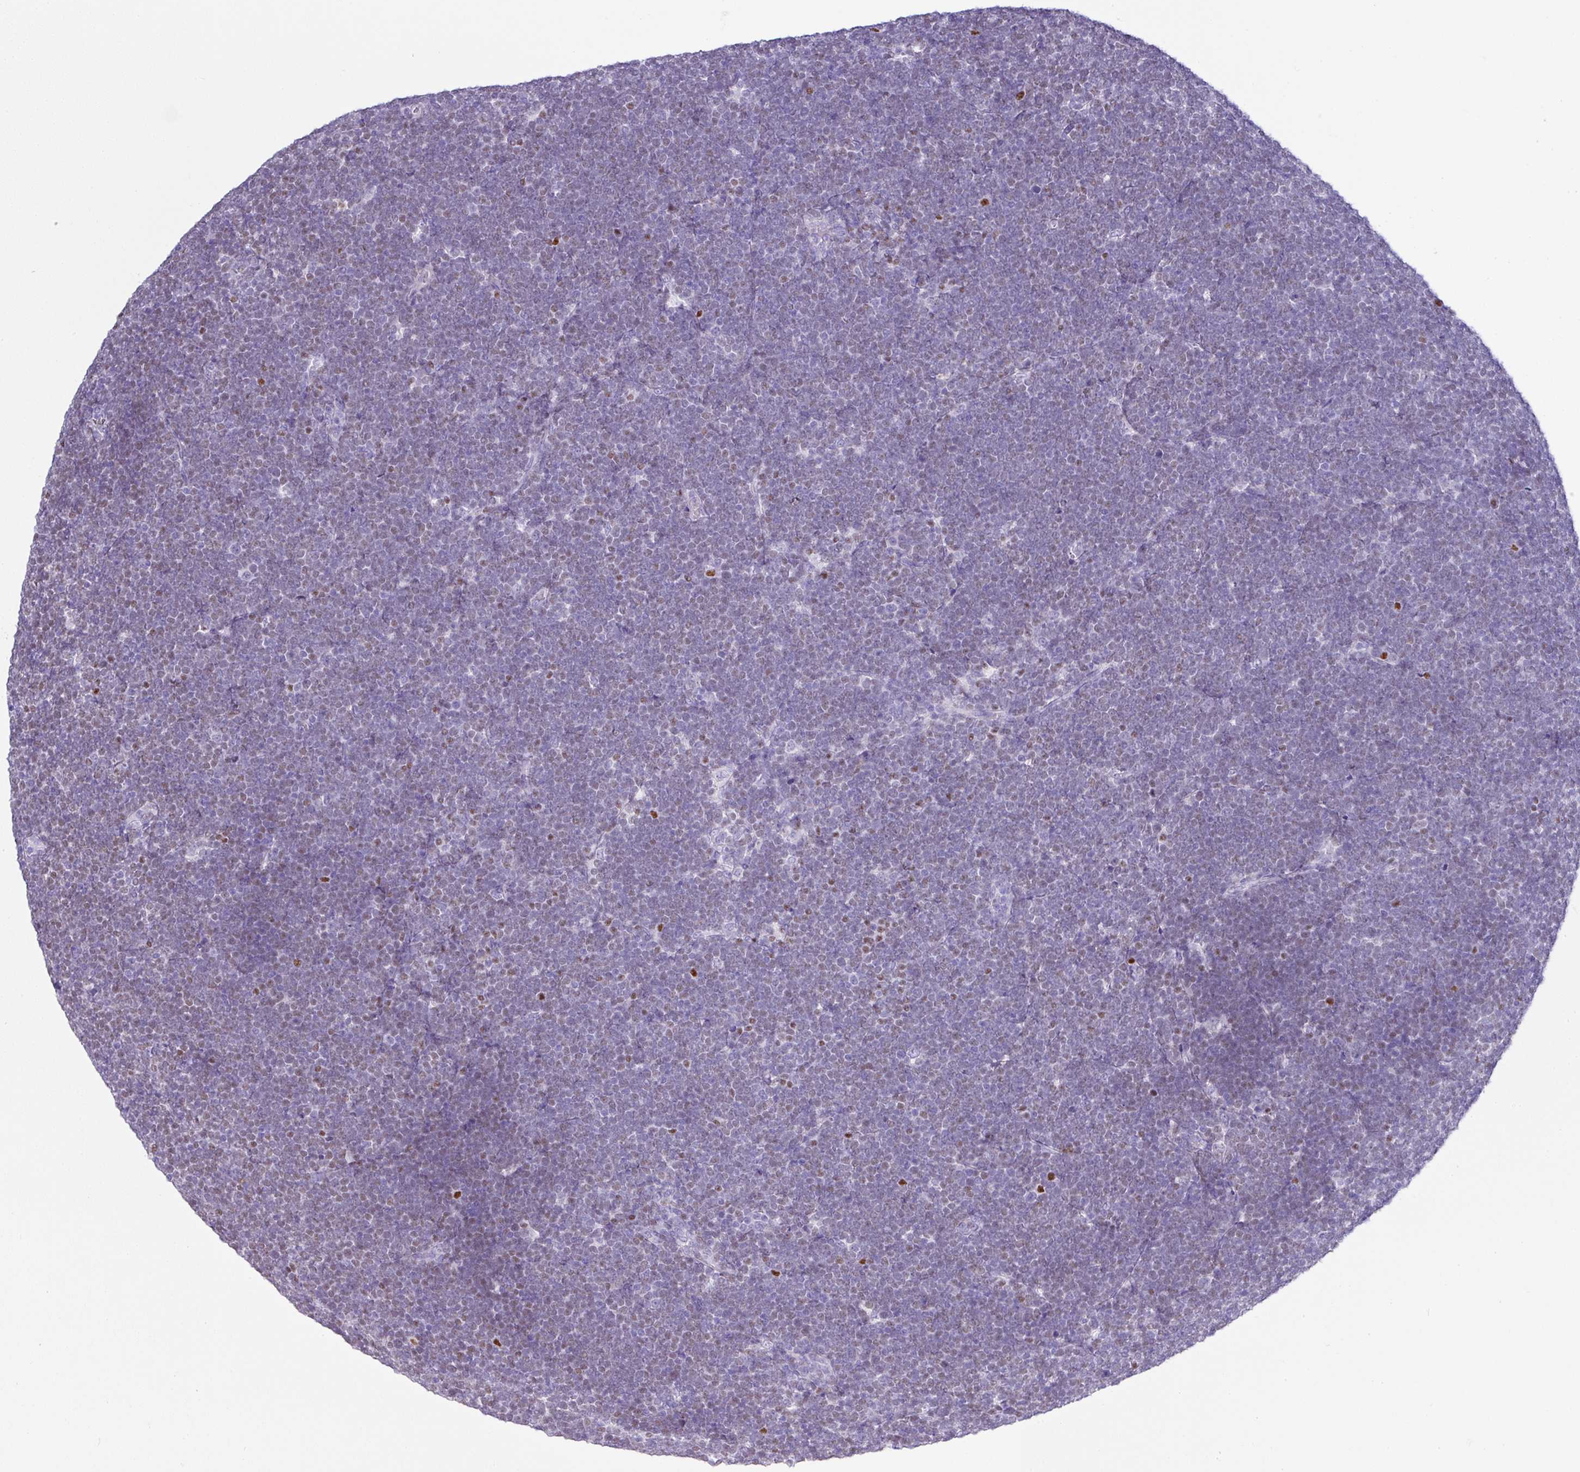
{"staining": {"intensity": "negative", "quantity": "none", "location": "none"}, "tissue": "lymphoma", "cell_type": "Tumor cells", "image_type": "cancer", "snomed": [{"axis": "morphology", "description": "Malignant lymphoma, non-Hodgkin's type, High grade"}, {"axis": "topography", "description": "Lymph node"}], "caption": "A high-resolution image shows IHC staining of lymphoma, which shows no significant positivity in tumor cells.", "gene": "BCL11A", "patient": {"sex": "male", "age": 13}}